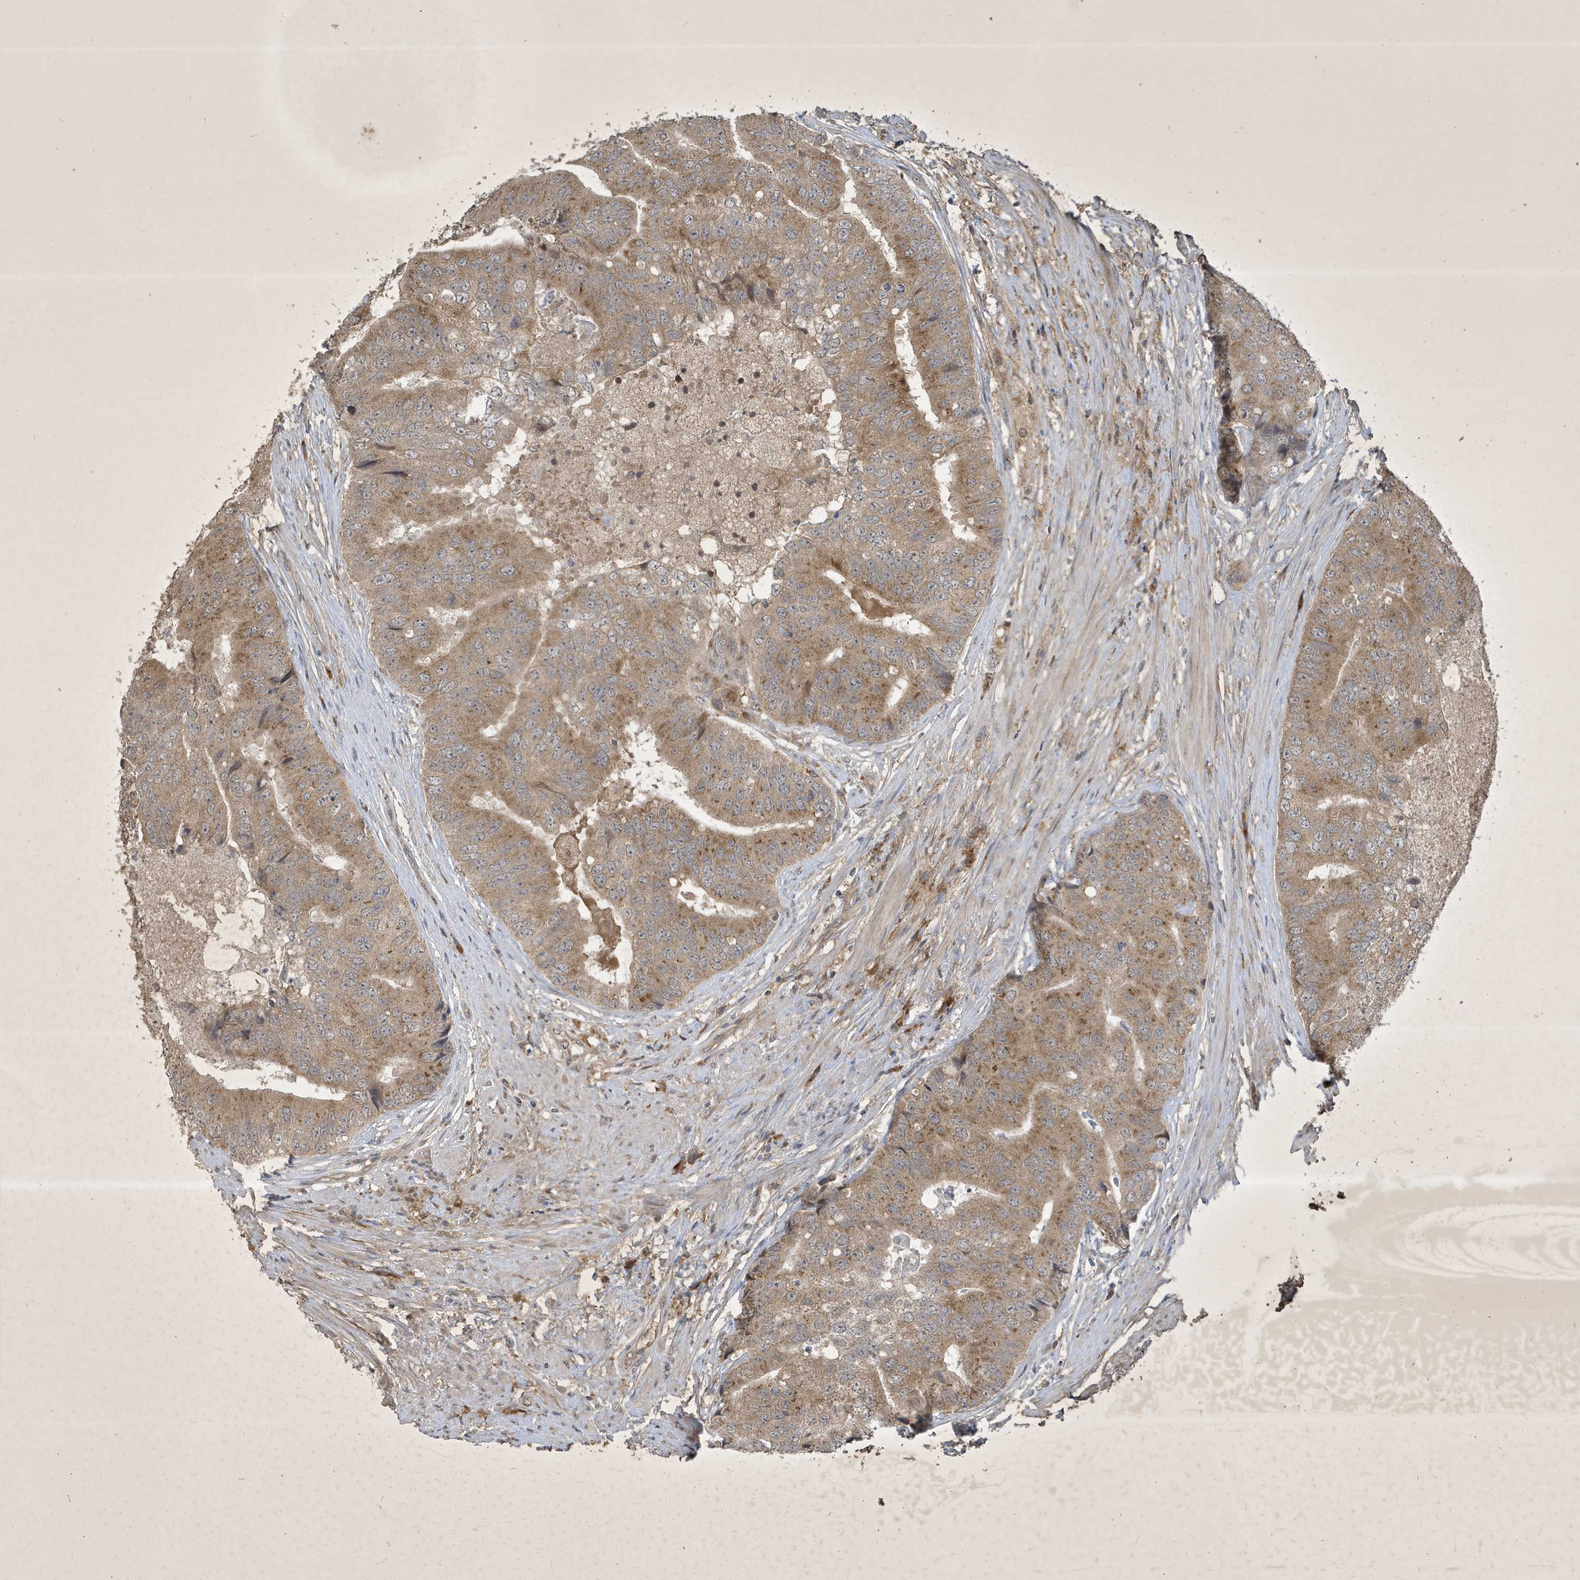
{"staining": {"intensity": "moderate", "quantity": ">75%", "location": "cytoplasmic/membranous"}, "tissue": "prostate cancer", "cell_type": "Tumor cells", "image_type": "cancer", "snomed": [{"axis": "morphology", "description": "Adenocarcinoma, High grade"}, {"axis": "topography", "description": "Prostate"}], "caption": "A micrograph of prostate cancer (high-grade adenocarcinoma) stained for a protein shows moderate cytoplasmic/membranous brown staining in tumor cells.", "gene": "STX10", "patient": {"sex": "male", "age": 70}}